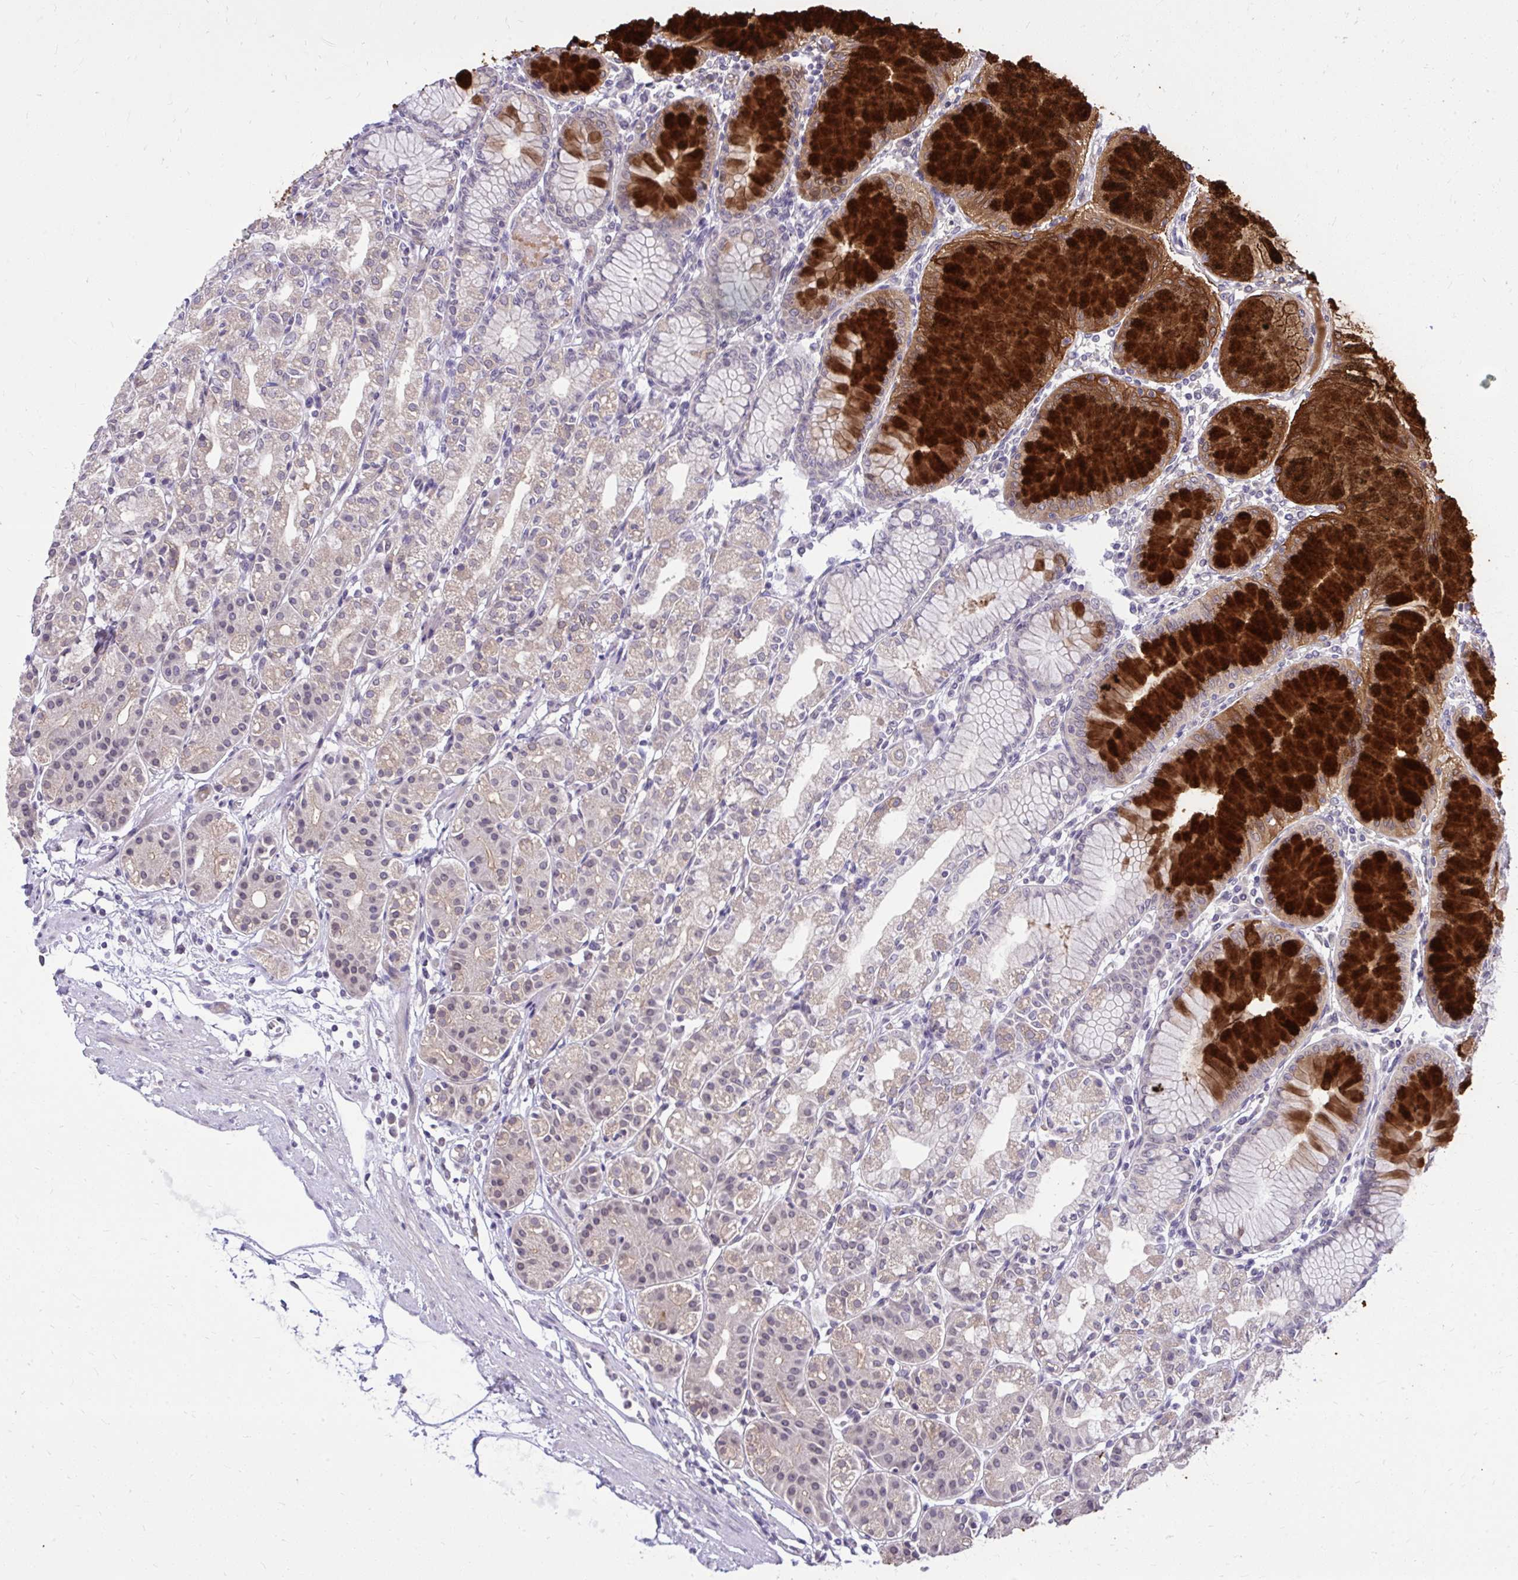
{"staining": {"intensity": "strong", "quantity": "<25%", "location": "cytoplasmic/membranous"}, "tissue": "stomach", "cell_type": "Glandular cells", "image_type": "normal", "snomed": [{"axis": "morphology", "description": "Normal tissue, NOS"}, {"axis": "topography", "description": "Stomach"}], "caption": "Protein staining demonstrates strong cytoplasmic/membranous positivity in approximately <25% of glandular cells in unremarkable stomach. Nuclei are stained in blue.", "gene": "DPY19L1", "patient": {"sex": "female", "age": 57}}